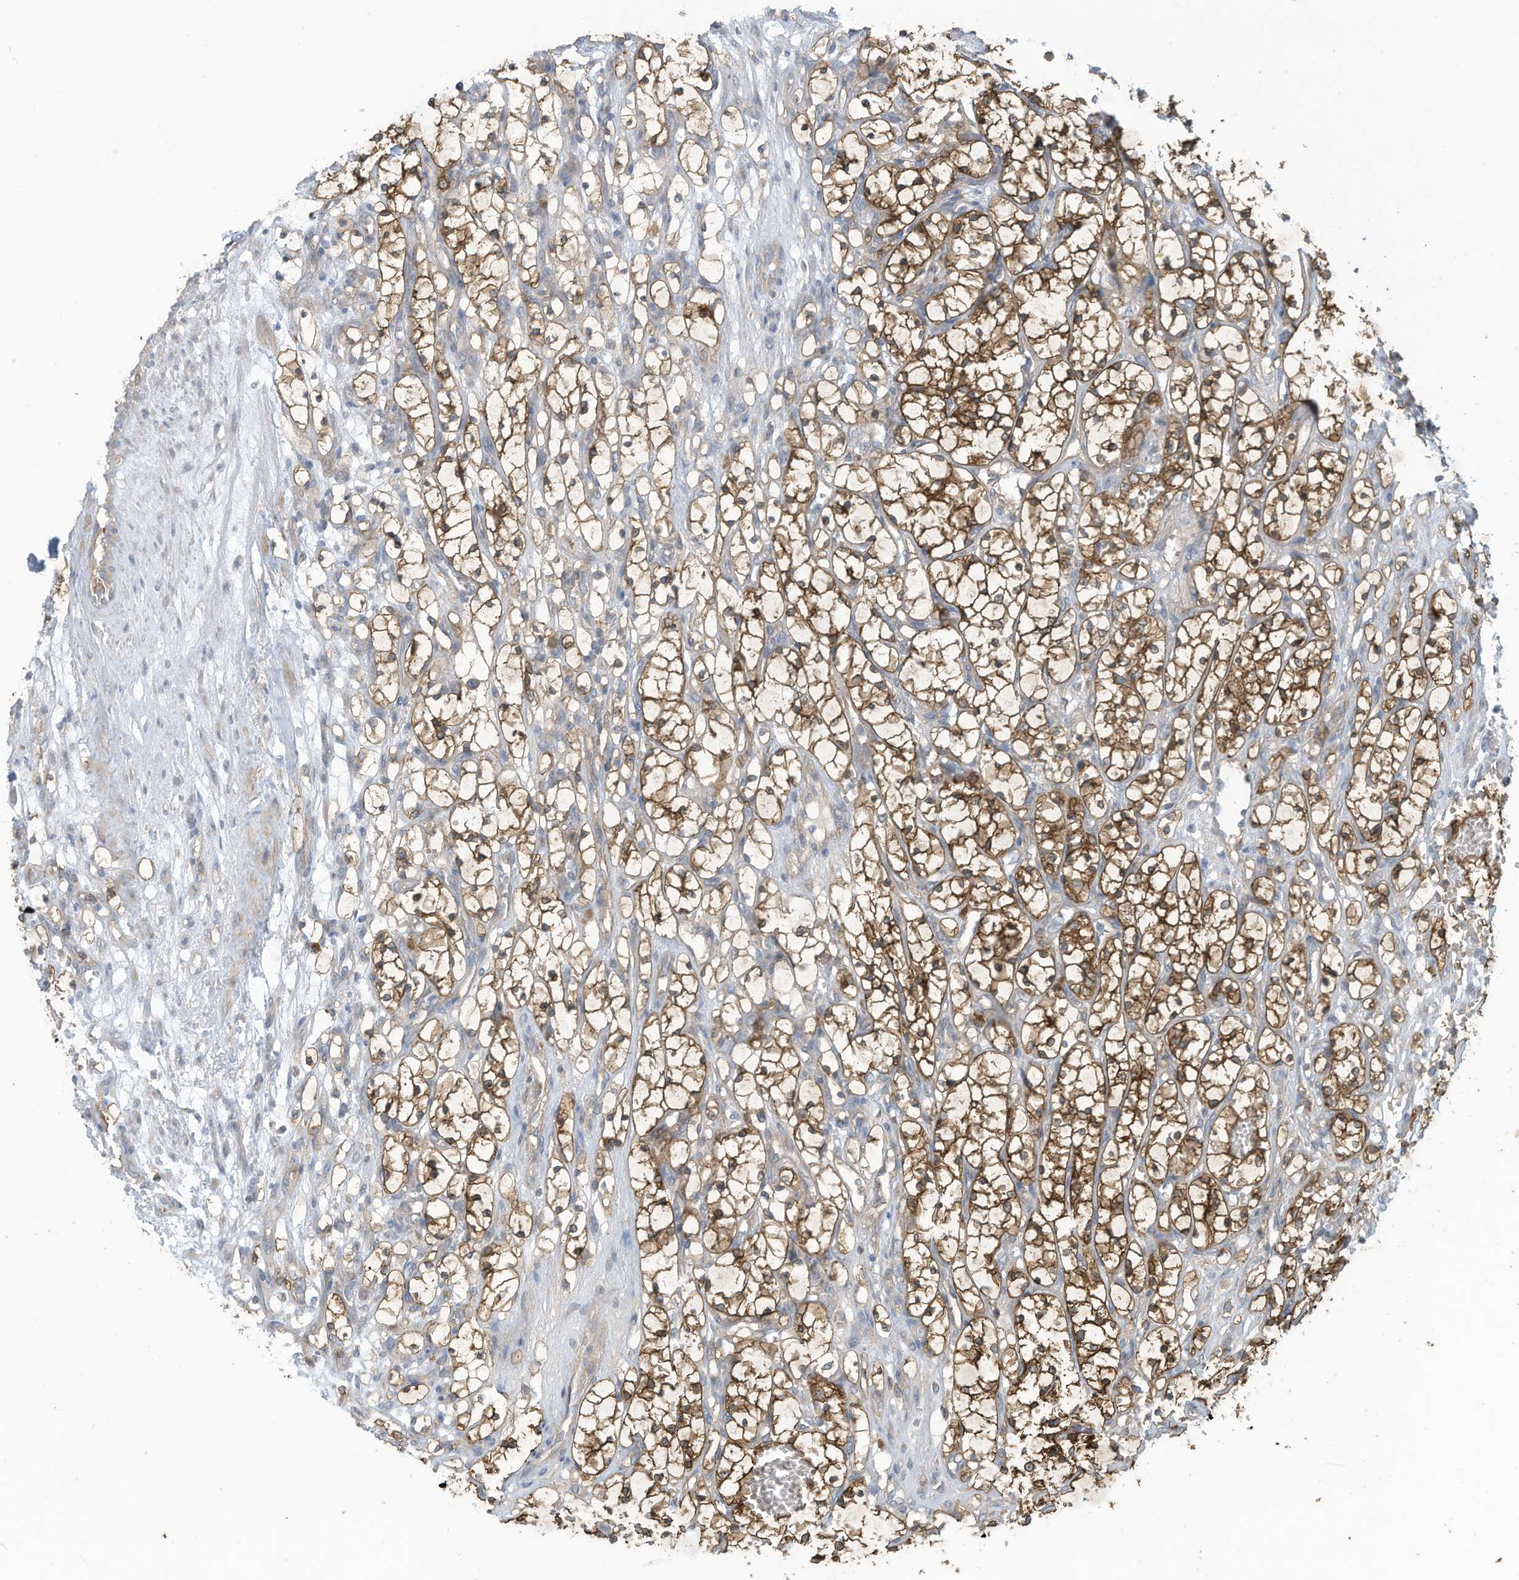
{"staining": {"intensity": "strong", "quantity": ">75%", "location": "cytoplasmic/membranous"}, "tissue": "renal cancer", "cell_type": "Tumor cells", "image_type": "cancer", "snomed": [{"axis": "morphology", "description": "Adenocarcinoma, NOS"}, {"axis": "topography", "description": "Kidney"}], "caption": "An image of adenocarcinoma (renal) stained for a protein shows strong cytoplasmic/membranous brown staining in tumor cells.", "gene": "ADI1", "patient": {"sex": "female", "age": 69}}